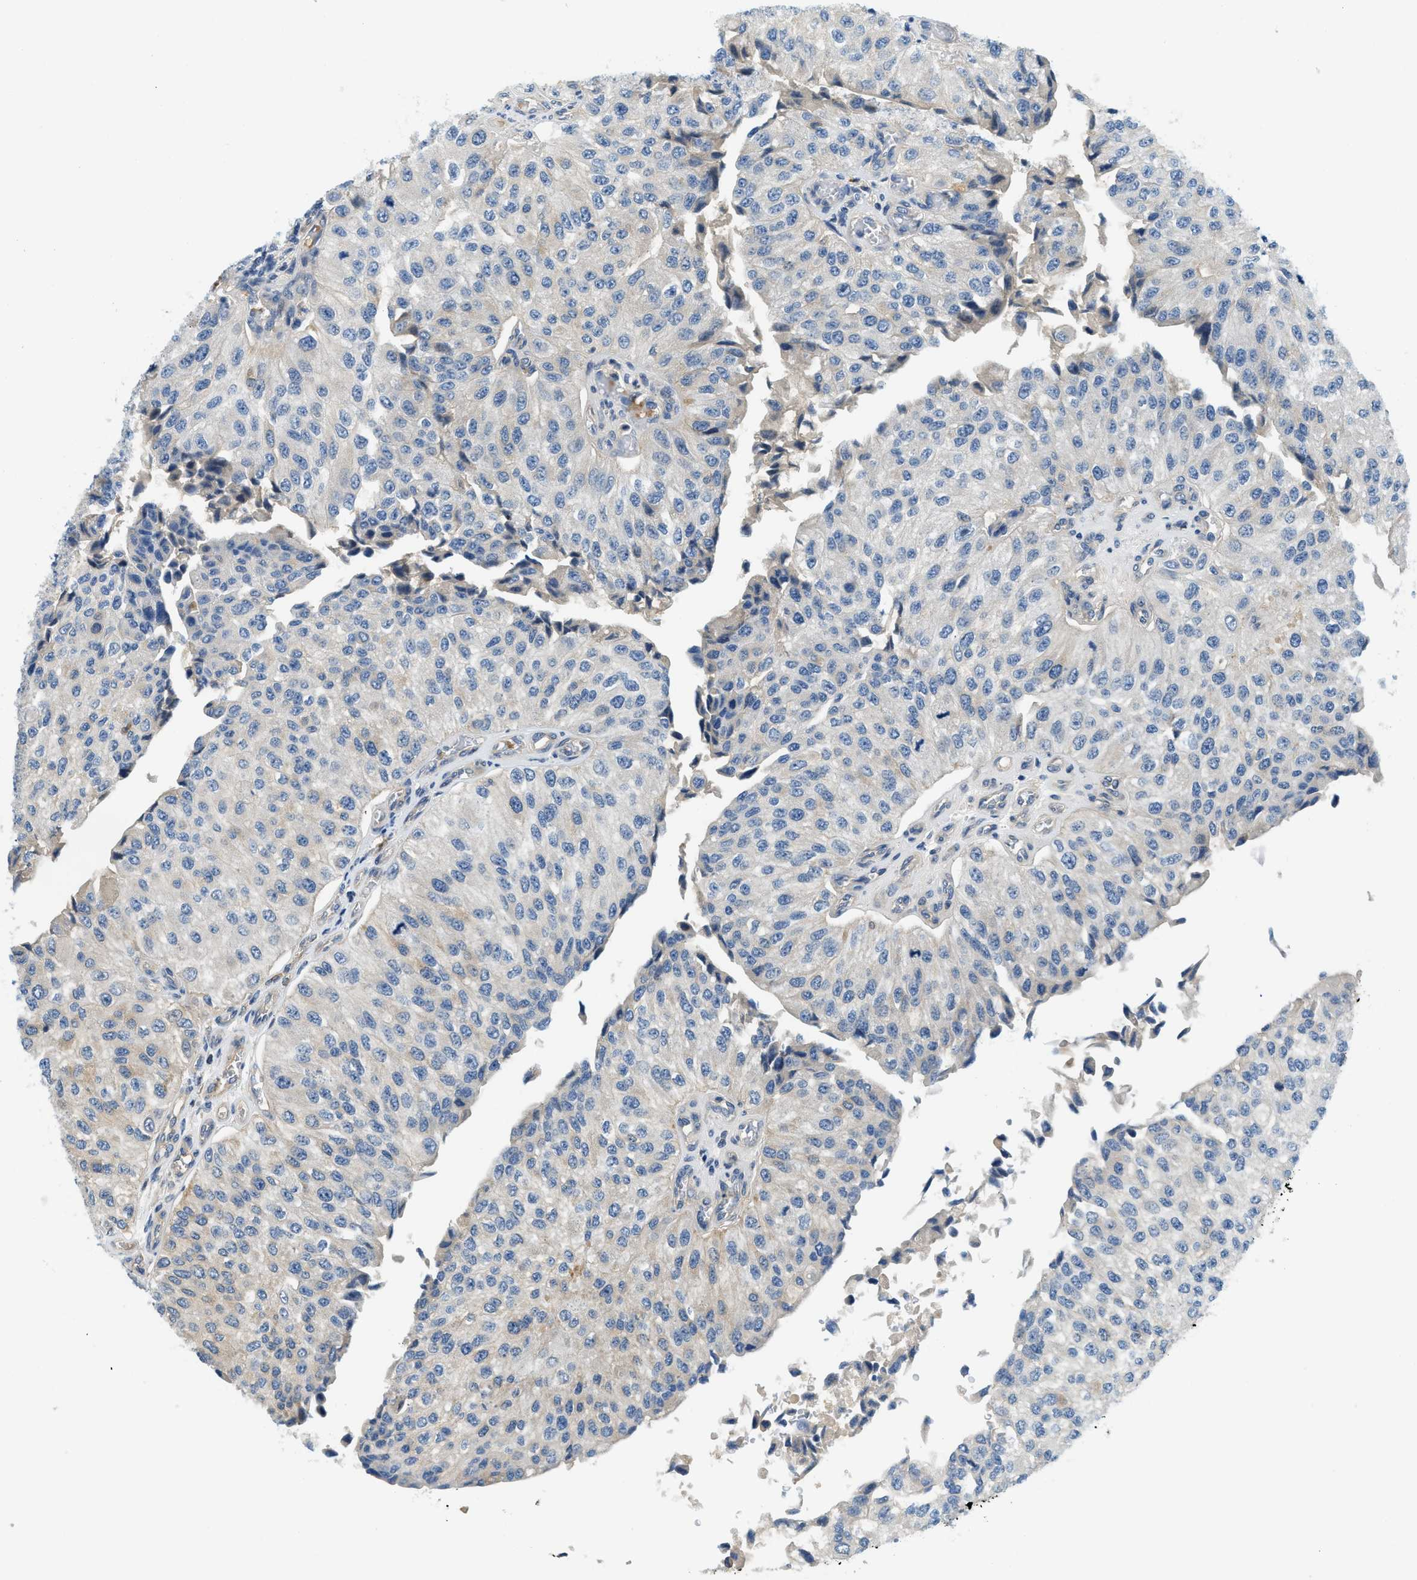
{"staining": {"intensity": "weak", "quantity": "<25%", "location": "cytoplasmic/membranous"}, "tissue": "urothelial cancer", "cell_type": "Tumor cells", "image_type": "cancer", "snomed": [{"axis": "morphology", "description": "Urothelial carcinoma, High grade"}, {"axis": "topography", "description": "Kidney"}, {"axis": "topography", "description": "Urinary bladder"}], "caption": "This is a photomicrograph of immunohistochemistry (IHC) staining of urothelial carcinoma (high-grade), which shows no staining in tumor cells. (DAB immunohistochemistry (IHC) with hematoxylin counter stain).", "gene": "KCNK1", "patient": {"sex": "male", "age": 77}}